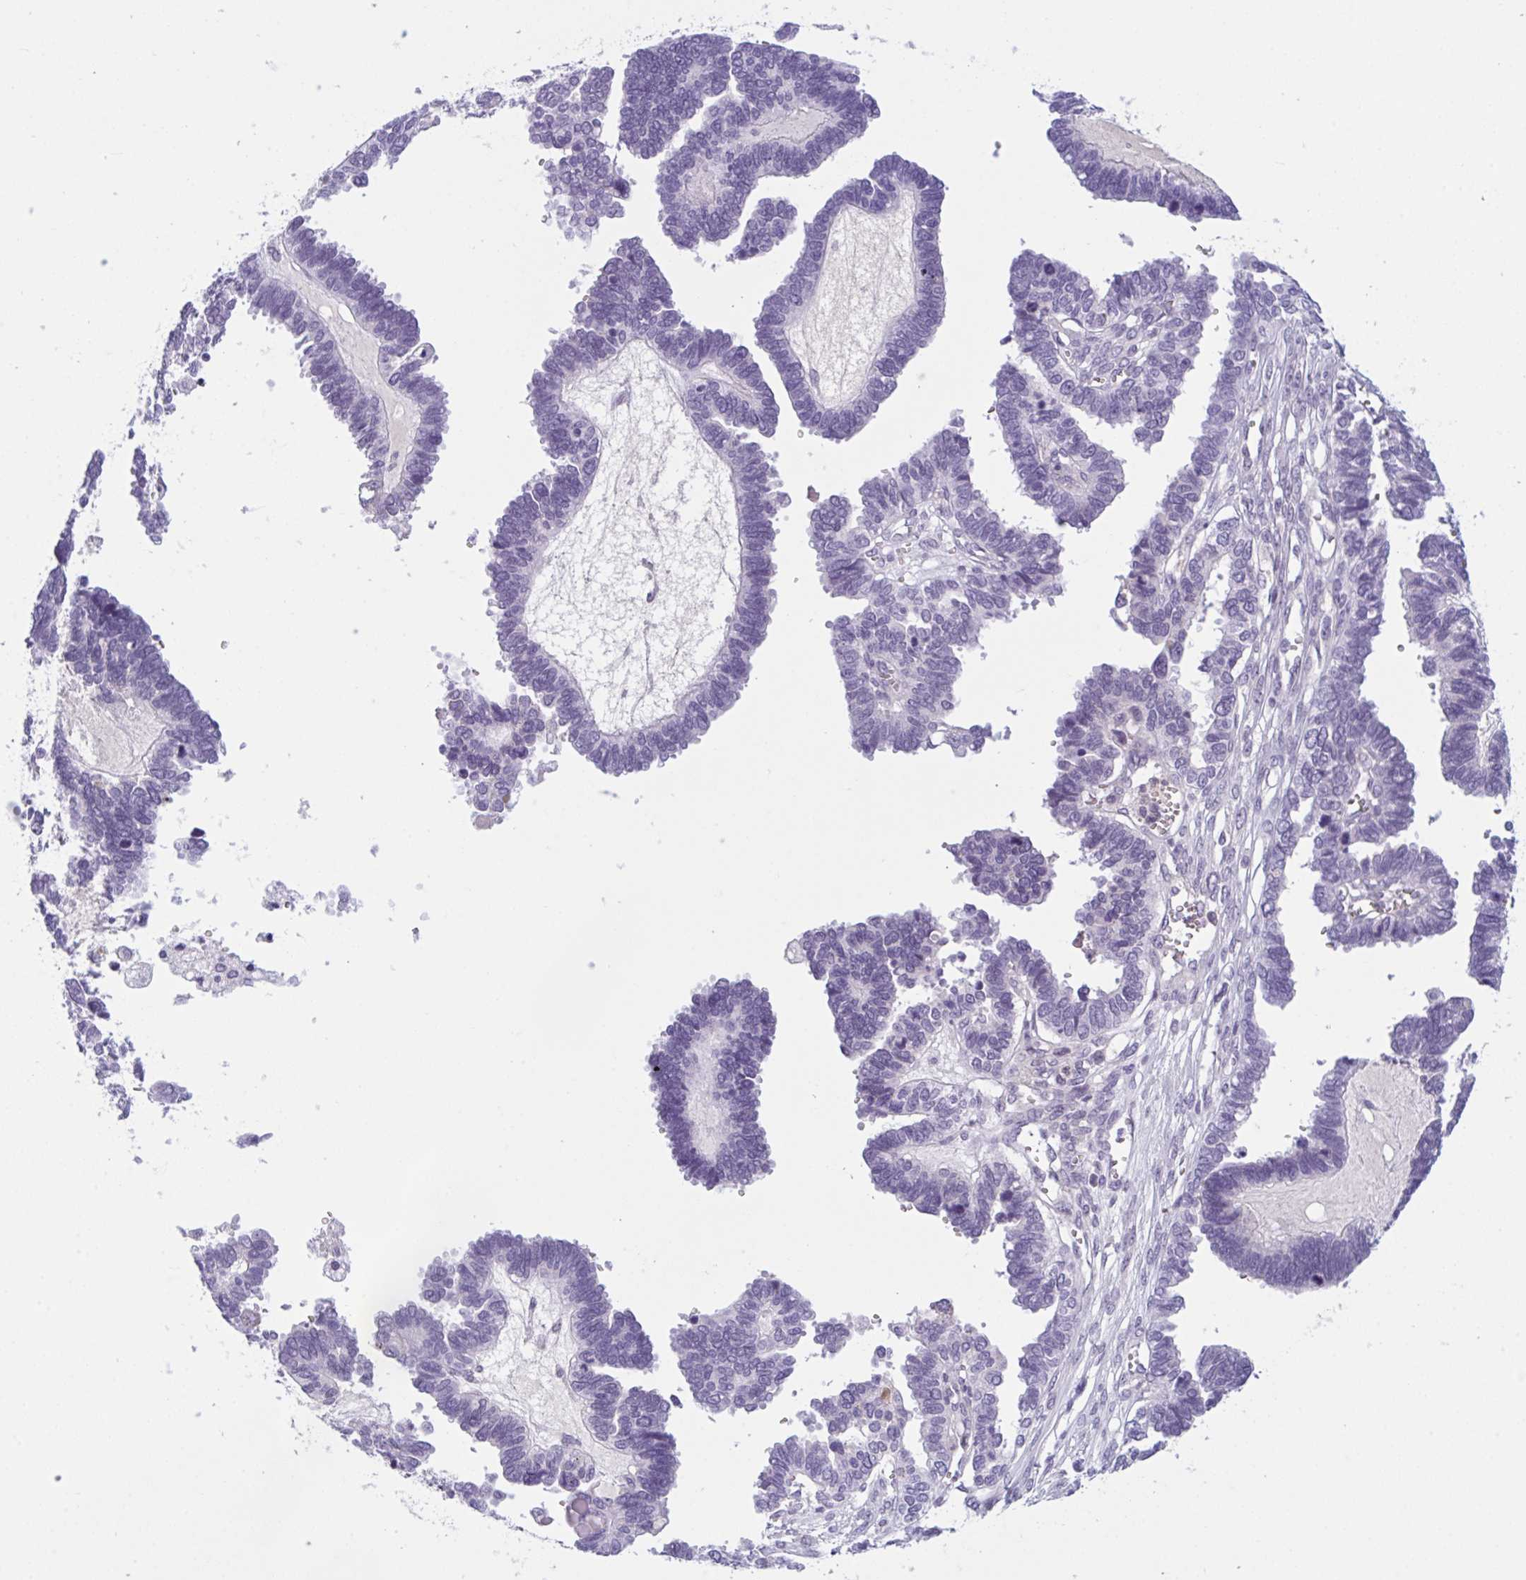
{"staining": {"intensity": "negative", "quantity": "none", "location": "none"}, "tissue": "ovarian cancer", "cell_type": "Tumor cells", "image_type": "cancer", "snomed": [{"axis": "morphology", "description": "Cystadenocarcinoma, serous, NOS"}, {"axis": "topography", "description": "Ovary"}], "caption": "High power microscopy micrograph of an IHC image of ovarian cancer, revealing no significant staining in tumor cells.", "gene": "WNT9B", "patient": {"sex": "female", "age": 51}}